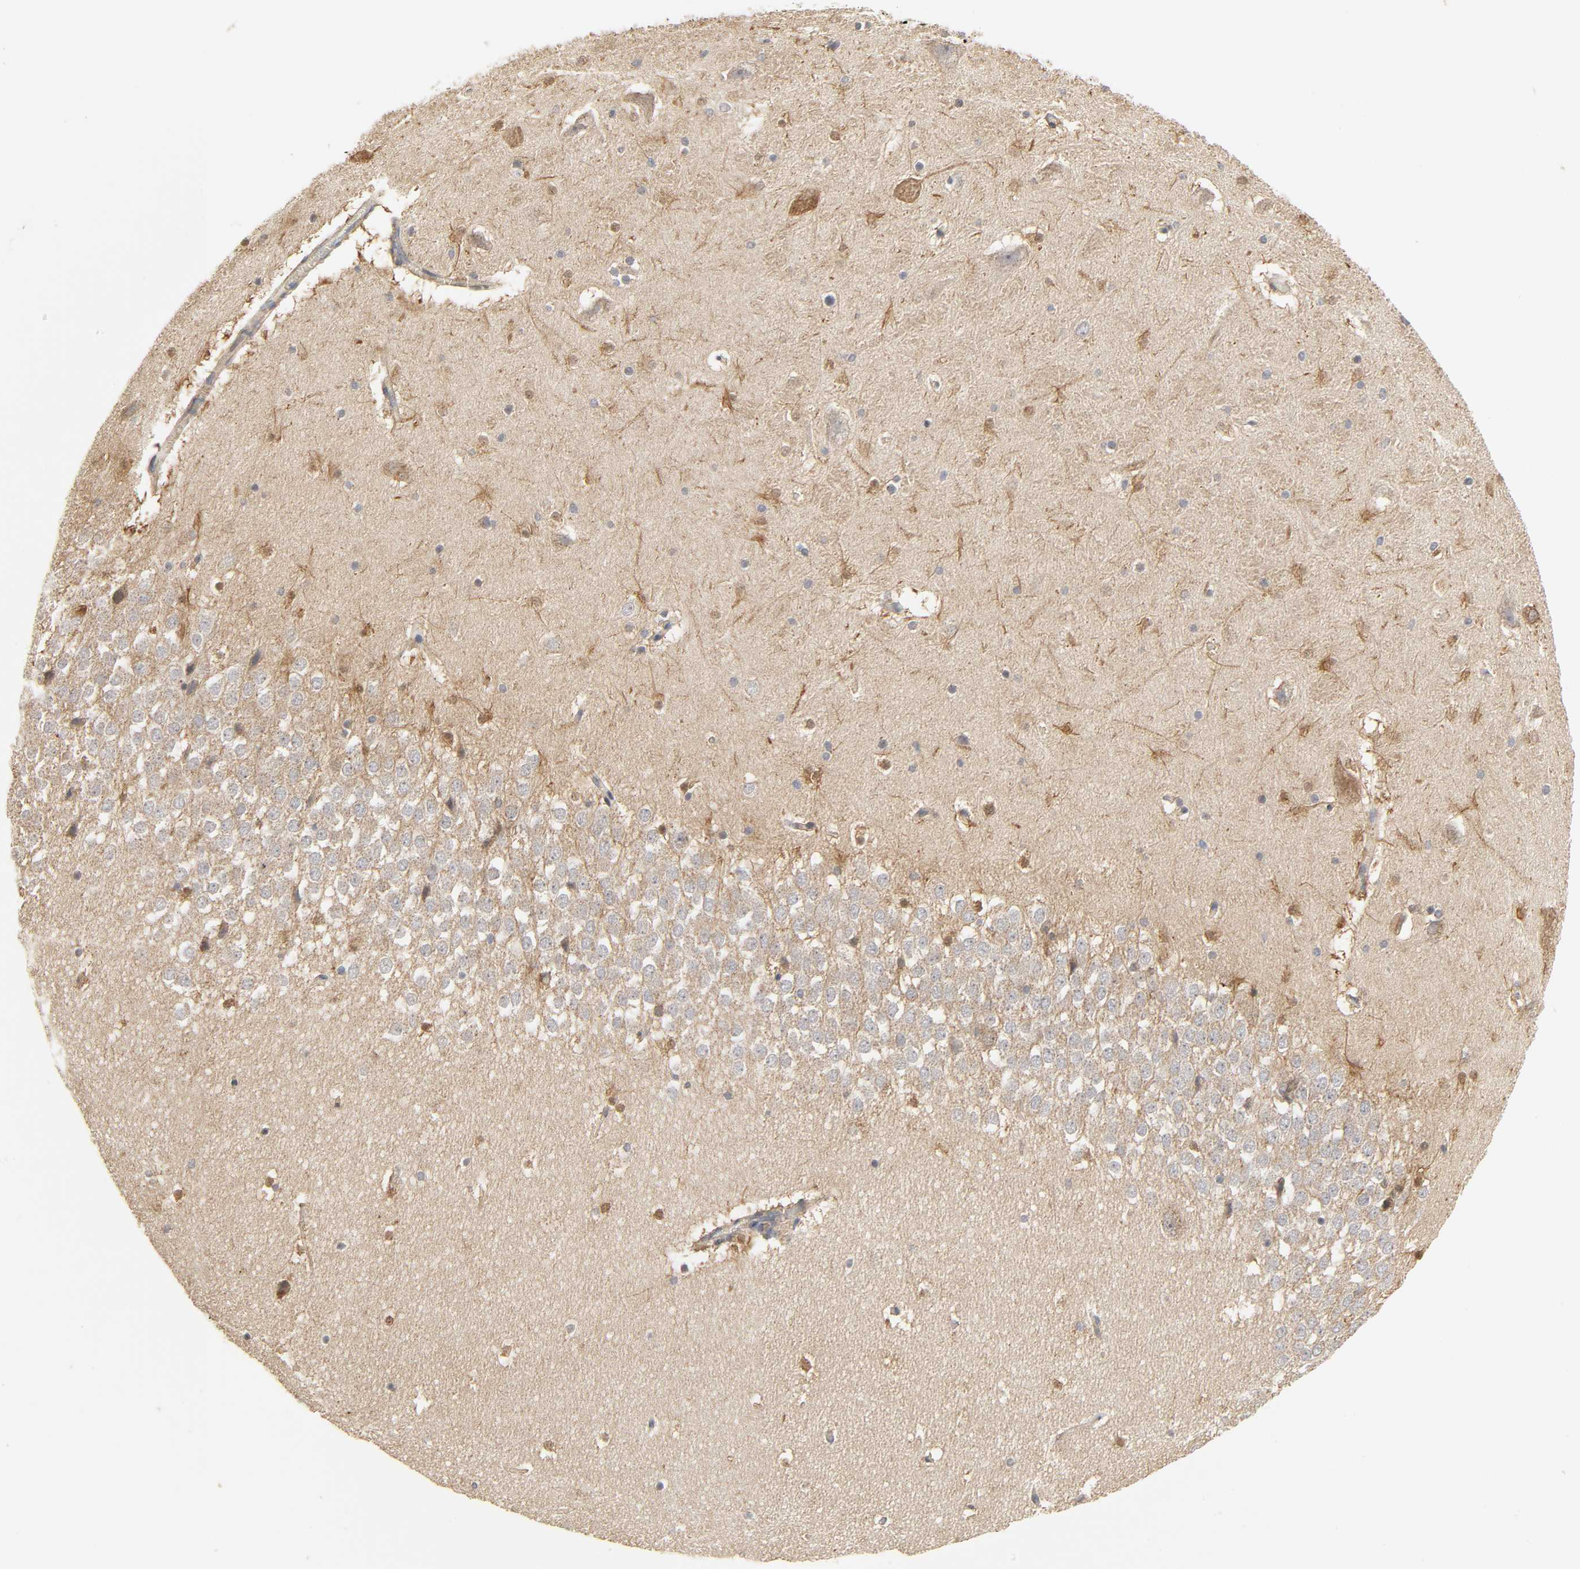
{"staining": {"intensity": "moderate", "quantity": "25%-75%", "location": "cytoplasmic/membranous"}, "tissue": "hippocampus", "cell_type": "Glial cells", "image_type": "normal", "snomed": [{"axis": "morphology", "description": "Normal tissue, NOS"}, {"axis": "topography", "description": "Hippocampus"}], "caption": "Moderate cytoplasmic/membranous positivity for a protein is appreciated in about 25%-75% of glial cells of benign hippocampus using immunohistochemistry.", "gene": "CLEC4E", "patient": {"sex": "male", "age": 45}}